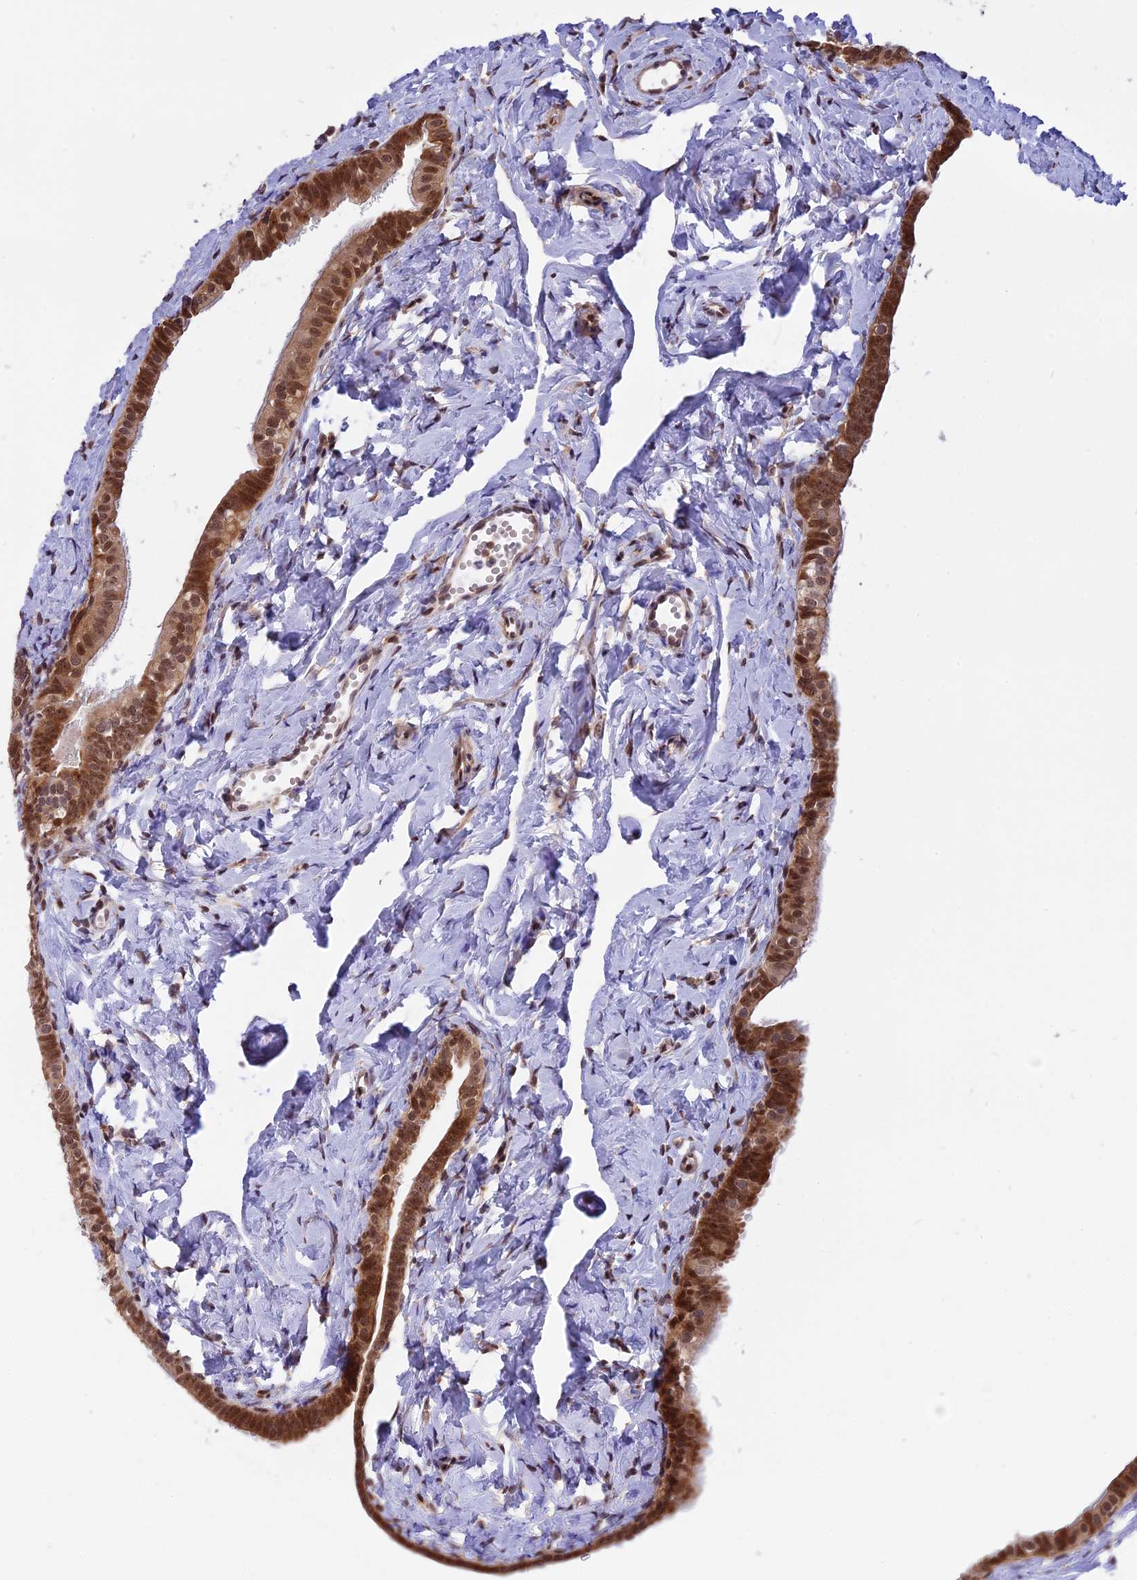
{"staining": {"intensity": "strong", "quantity": ">75%", "location": "cytoplasmic/membranous,nuclear"}, "tissue": "fallopian tube", "cell_type": "Glandular cells", "image_type": "normal", "snomed": [{"axis": "morphology", "description": "Normal tissue, NOS"}, {"axis": "topography", "description": "Fallopian tube"}], "caption": "Immunohistochemical staining of benign human fallopian tube exhibits strong cytoplasmic/membranous,nuclear protein positivity in about >75% of glandular cells. The protein of interest is shown in brown color, while the nuclei are stained blue.", "gene": "ZNF428", "patient": {"sex": "female", "age": 66}}